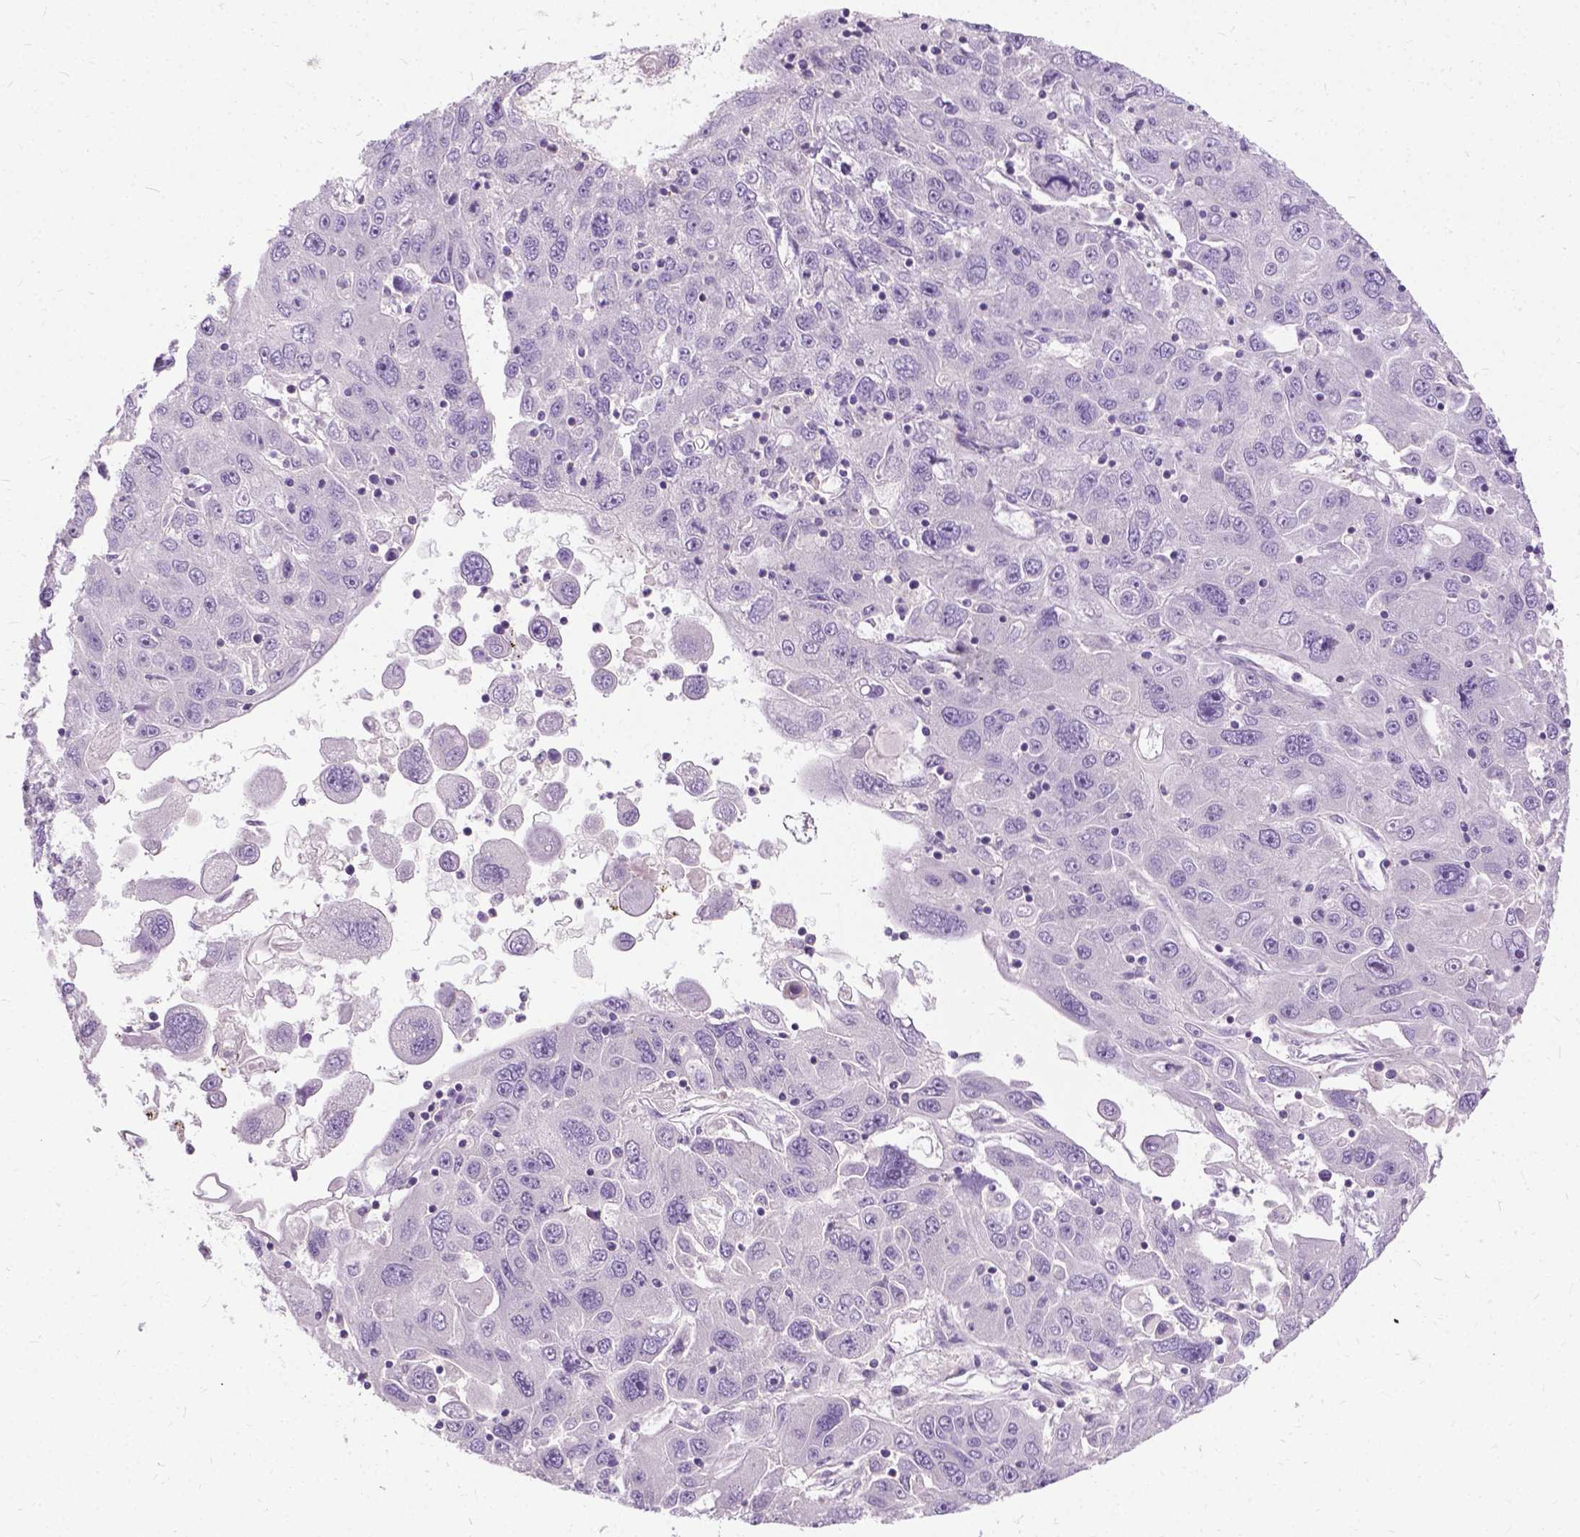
{"staining": {"intensity": "negative", "quantity": "none", "location": "none"}, "tissue": "stomach cancer", "cell_type": "Tumor cells", "image_type": "cancer", "snomed": [{"axis": "morphology", "description": "Adenocarcinoma, NOS"}, {"axis": "topography", "description": "Stomach"}], "caption": "This is an IHC histopathology image of adenocarcinoma (stomach). There is no positivity in tumor cells.", "gene": "JAK3", "patient": {"sex": "male", "age": 56}}